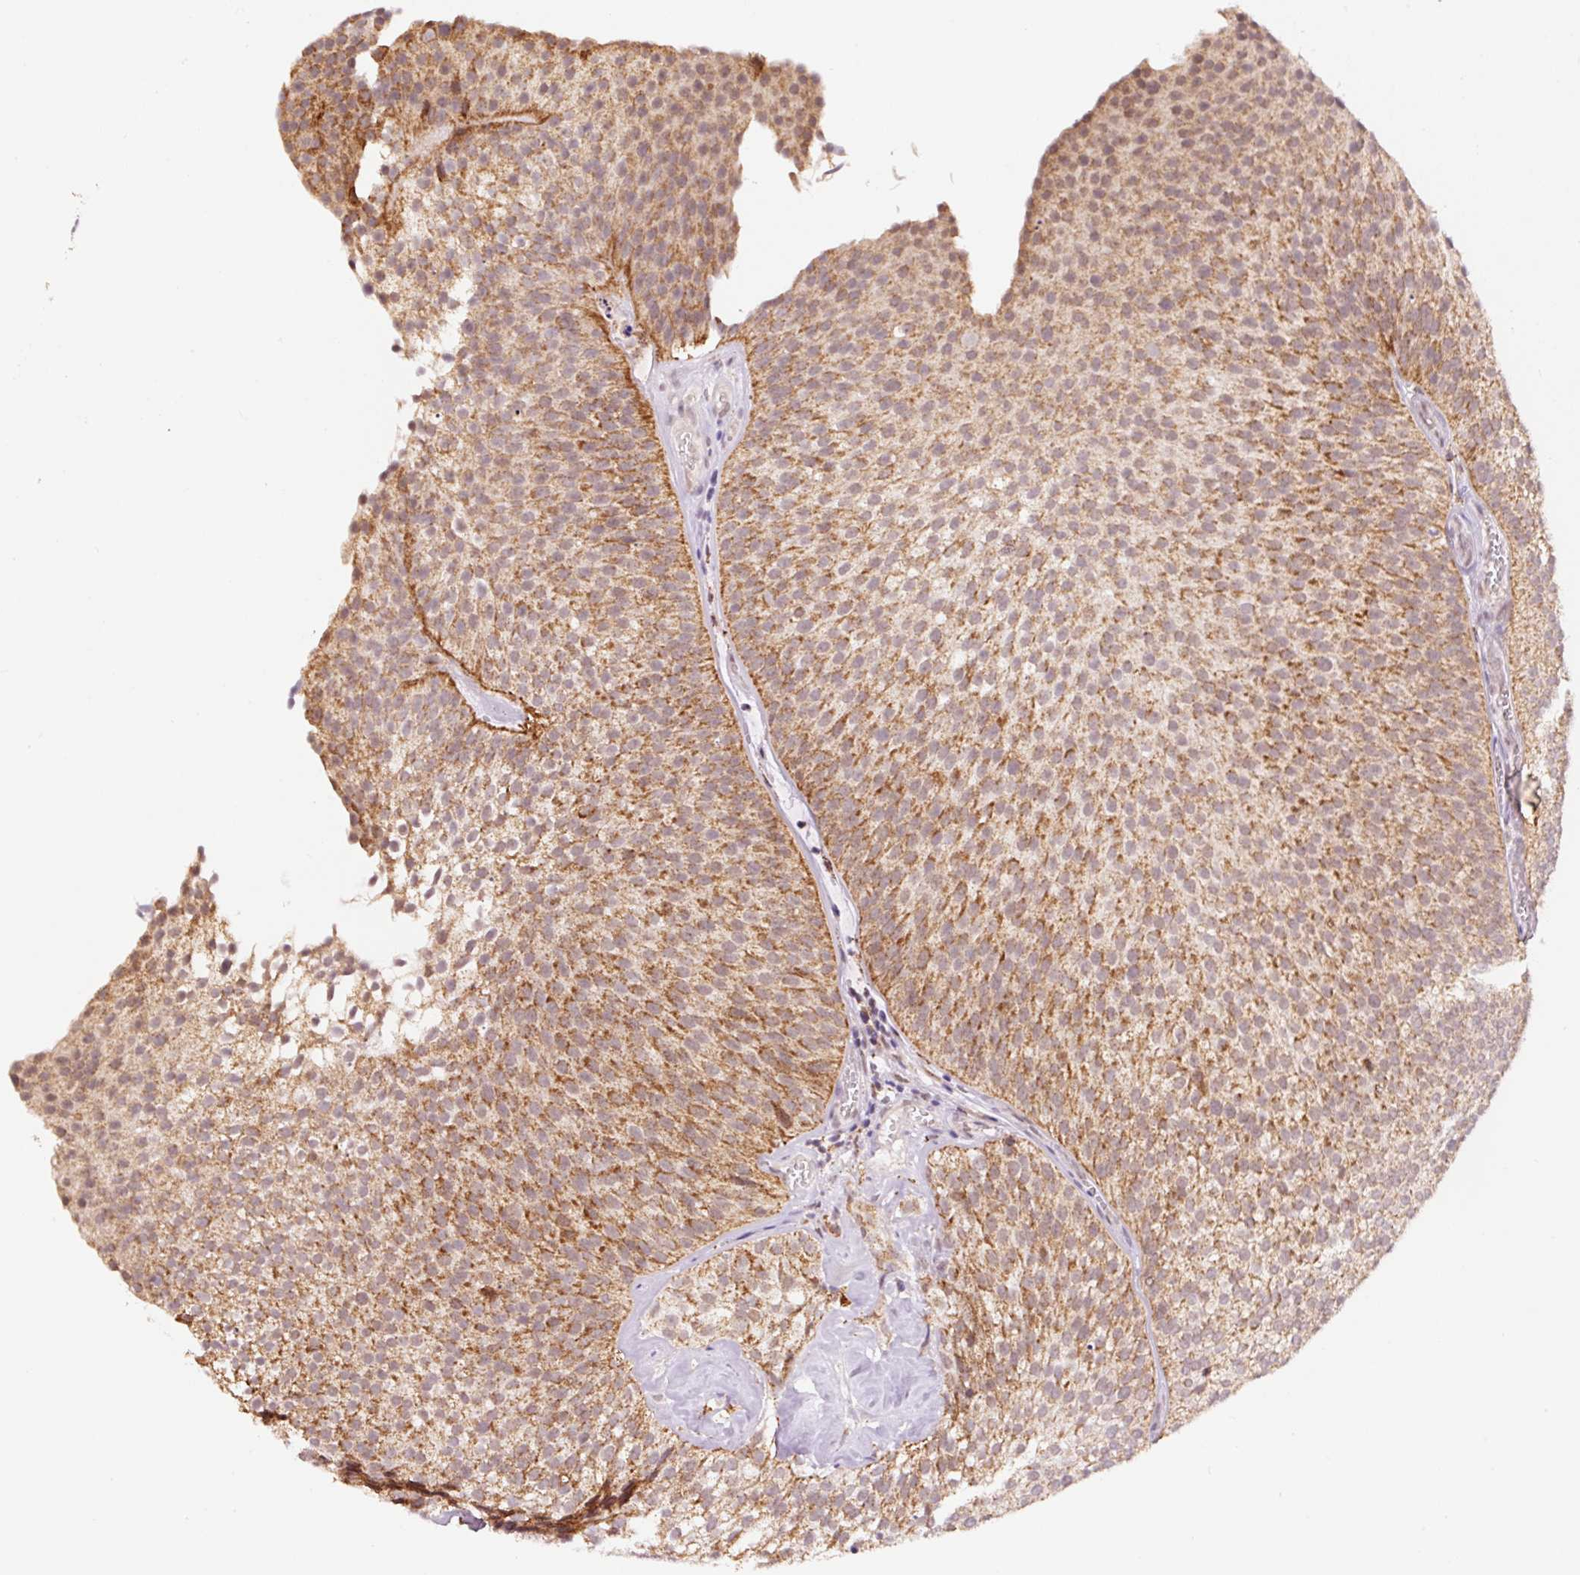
{"staining": {"intensity": "moderate", "quantity": ">75%", "location": "cytoplasmic/membranous,nuclear"}, "tissue": "urothelial cancer", "cell_type": "Tumor cells", "image_type": "cancer", "snomed": [{"axis": "morphology", "description": "Urothelial carcinoma, Low grade"}, {"axis": "topography", "description": "Urinary bladder"}], "caption": "The image exhibits immunohistochemical staining of urothelial carcinoma (low-grade). There is moderate cytoplasmic/membranous and nuclear positivity is present in approximately >75% of tumor cells. (DAB IHC, brown staining for protein, blue staining for nuclei).", "gene": "PCK2", "patient": {"sex": "male", "age": 91}}